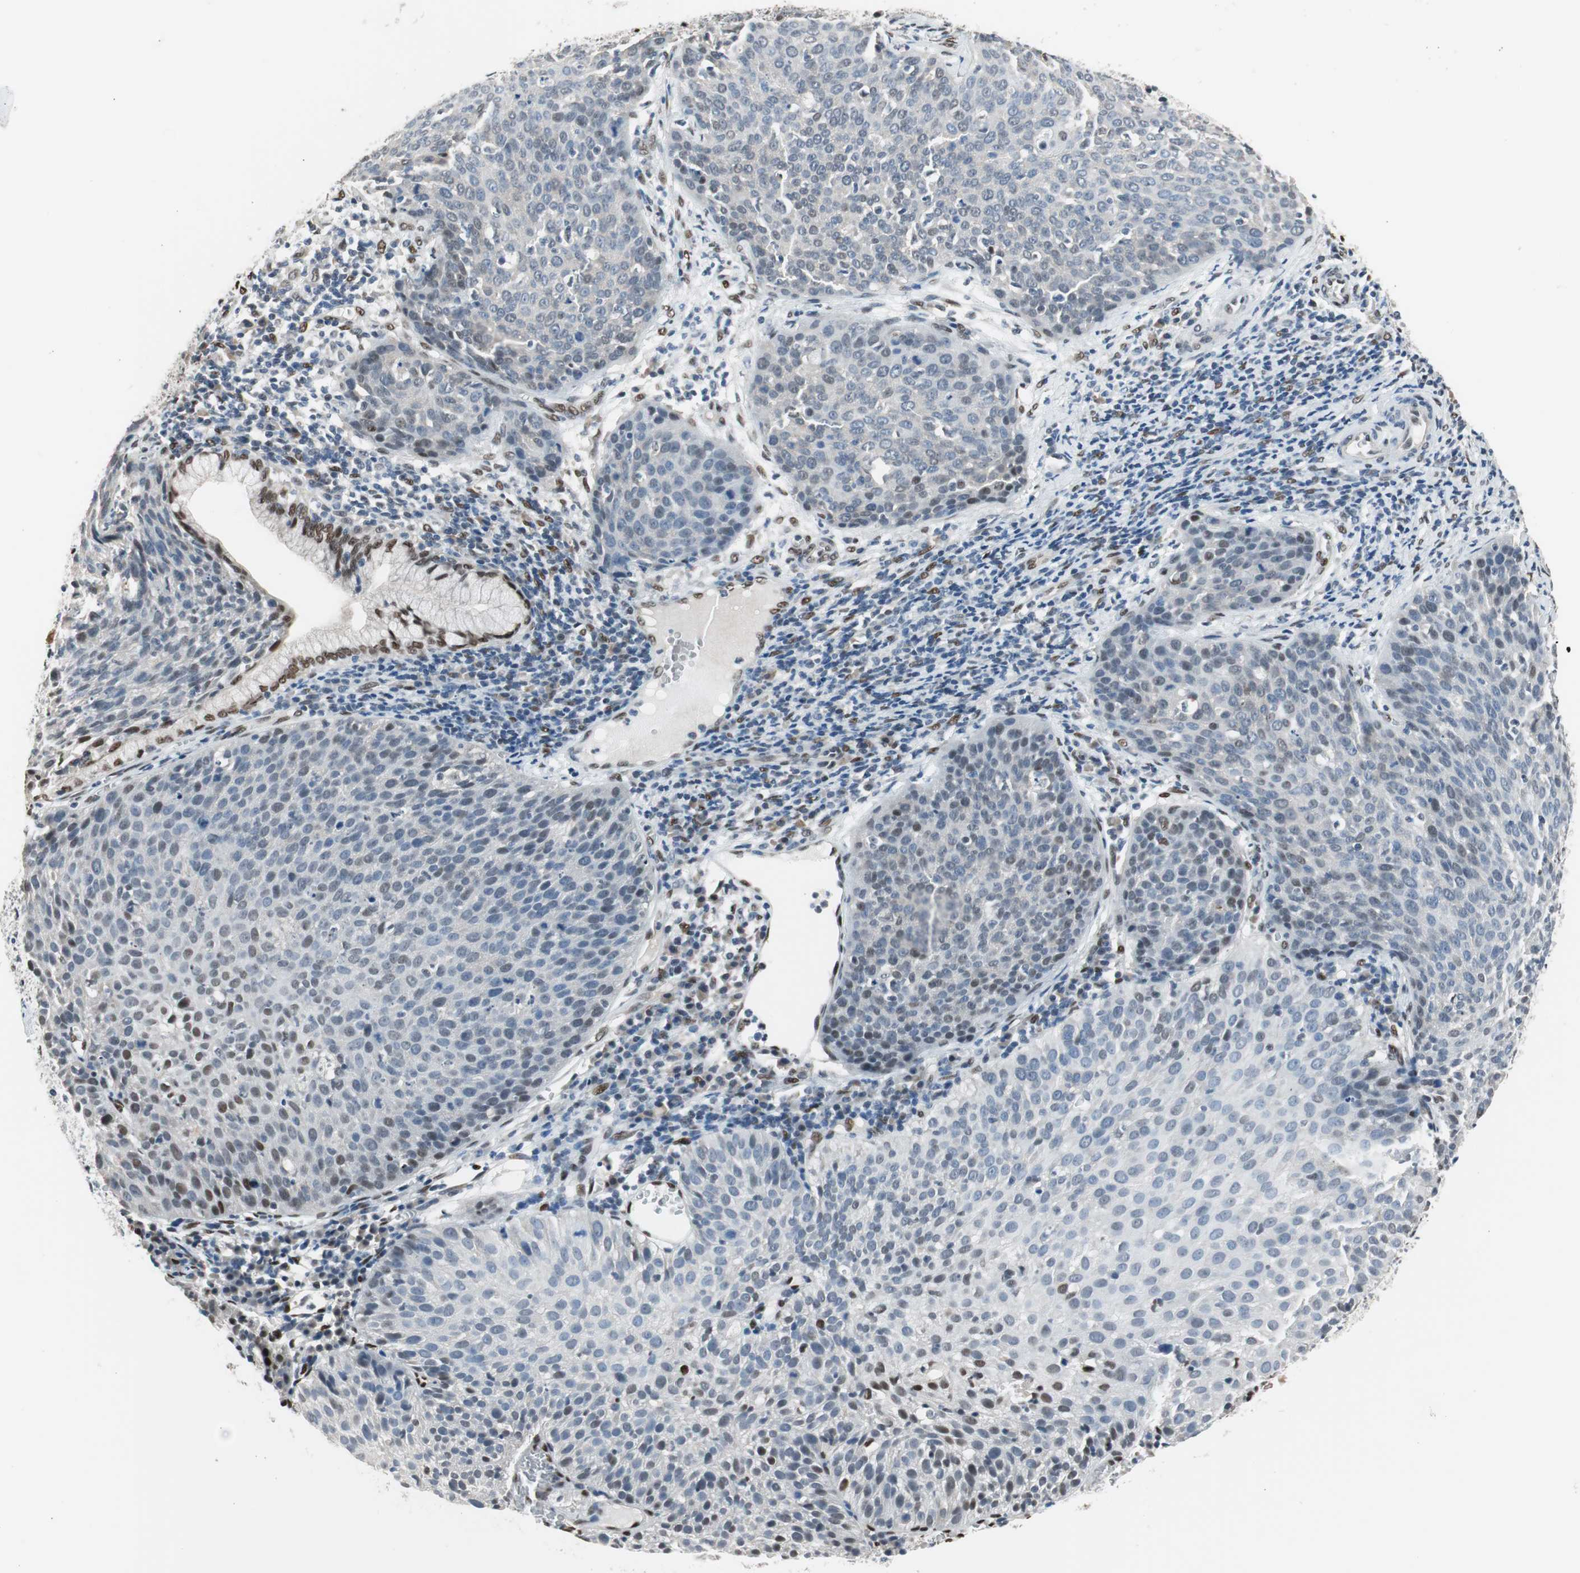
{"staining": {"intensity": "negative", "quantity": "none", "location": "none"}, "tissue": "cervical cancer", "cell_type": "Tumor cells", "image_type": "cancer", "snomed": [{"axis": "morphology", "description": "Squamous cell carcinoma, NOS"}, {"axis": "topography", "description": "Cervix"}], "caption": "This image is of cervical squamous cell carcinoma stained with immunohistochemistry (IHC) to label a protein in brown with the nuclei are counter-stained blue. There is no positivity in tumor cells. (DAB (3,3'-diaminobenzidine) immunohistochemistry (IHC), high magnification).", "gene": "PML", "patient": {"sex": "female", "age": 38}}